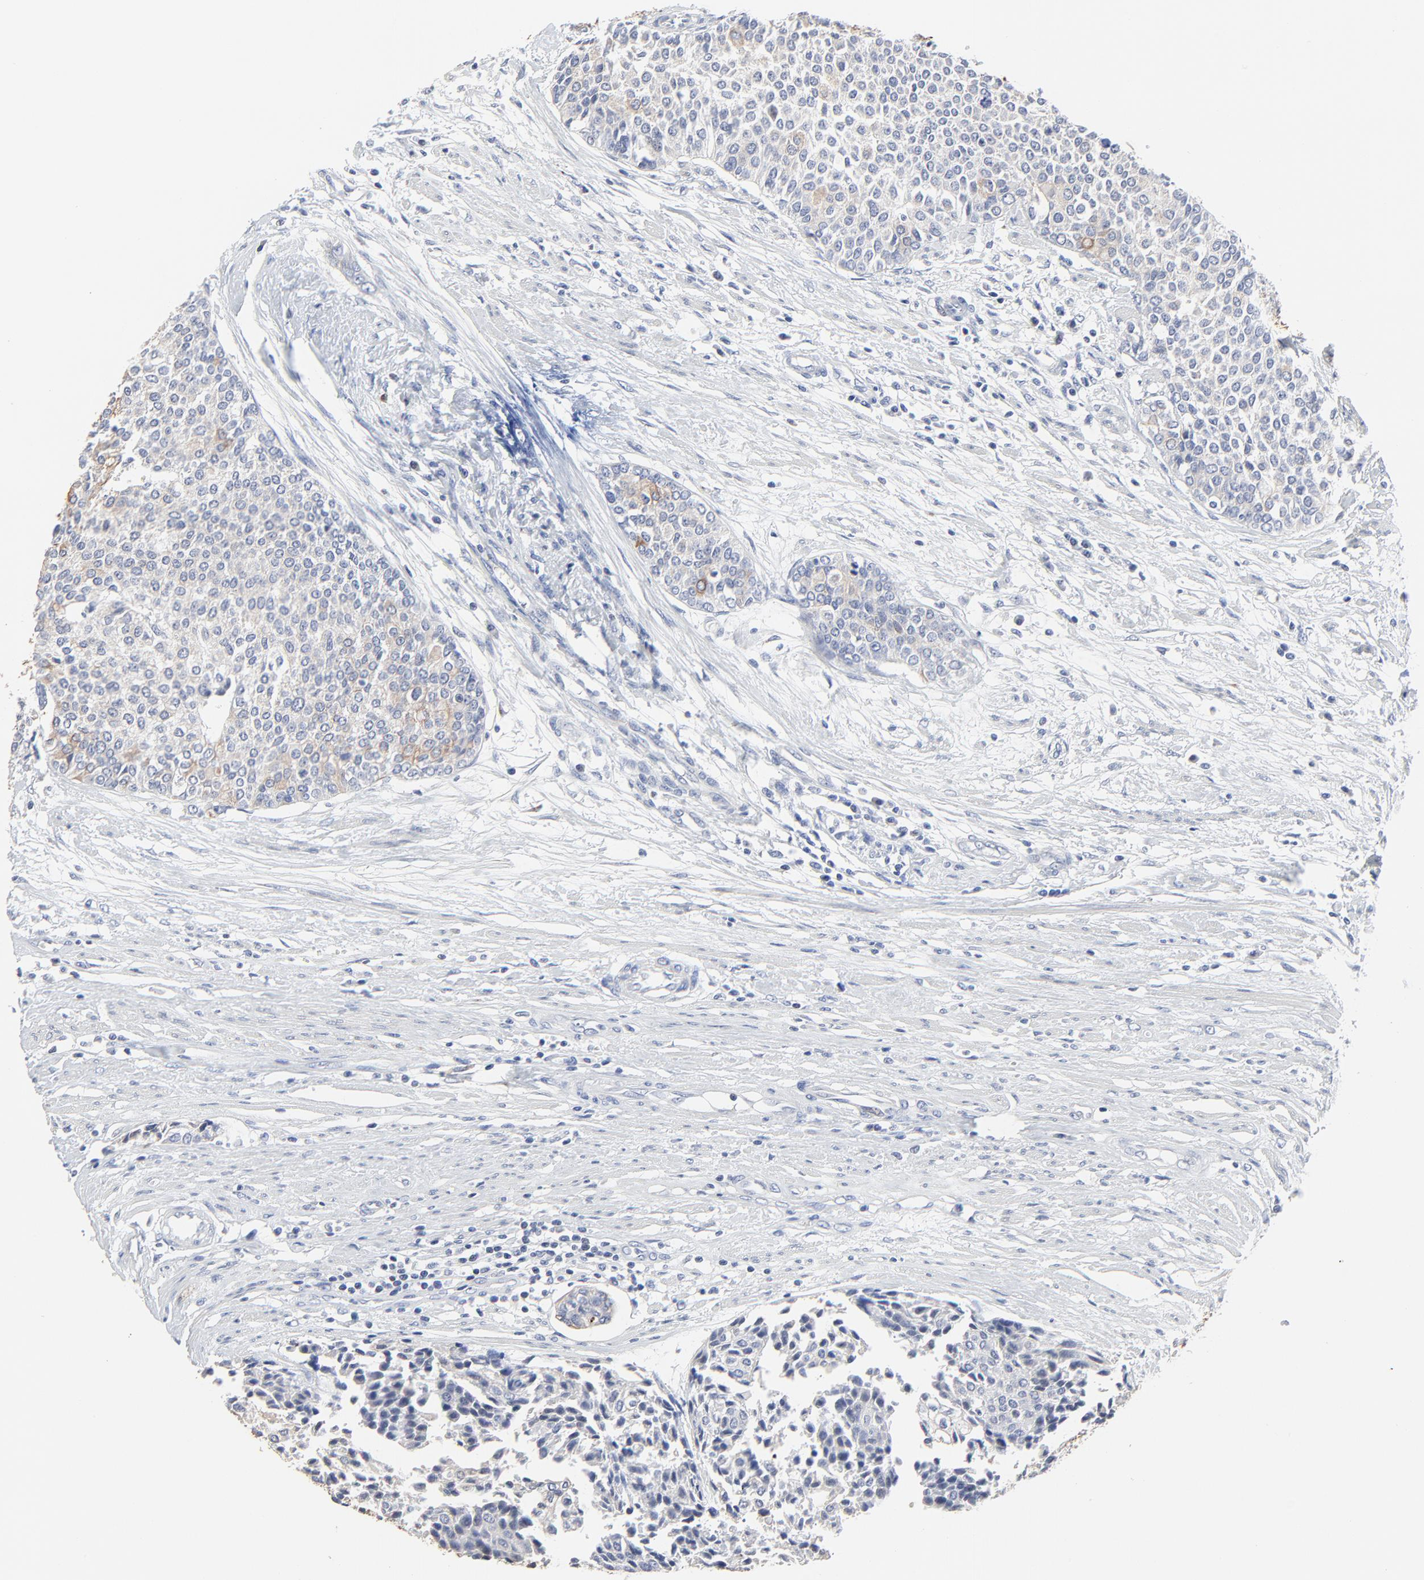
{"staining": {"intensity": "weak", "quantity": "<25%", "location": "cytoplasmic/membranous"}, "tissue": "urothelial cancer", "cell_type": "Tumor cells", "image_type": "cancer", "snomed": [{"axis": "morphology", "description": "Urothelial carcinoma, Low grade"}, {"axis": "topography", "description": "Urinary bladder"}], "caption": "Tumor cells show no significant staining in urothelial cancer.", "gene": "LNX1", "patient": {"sex": "female", "age": 73}}